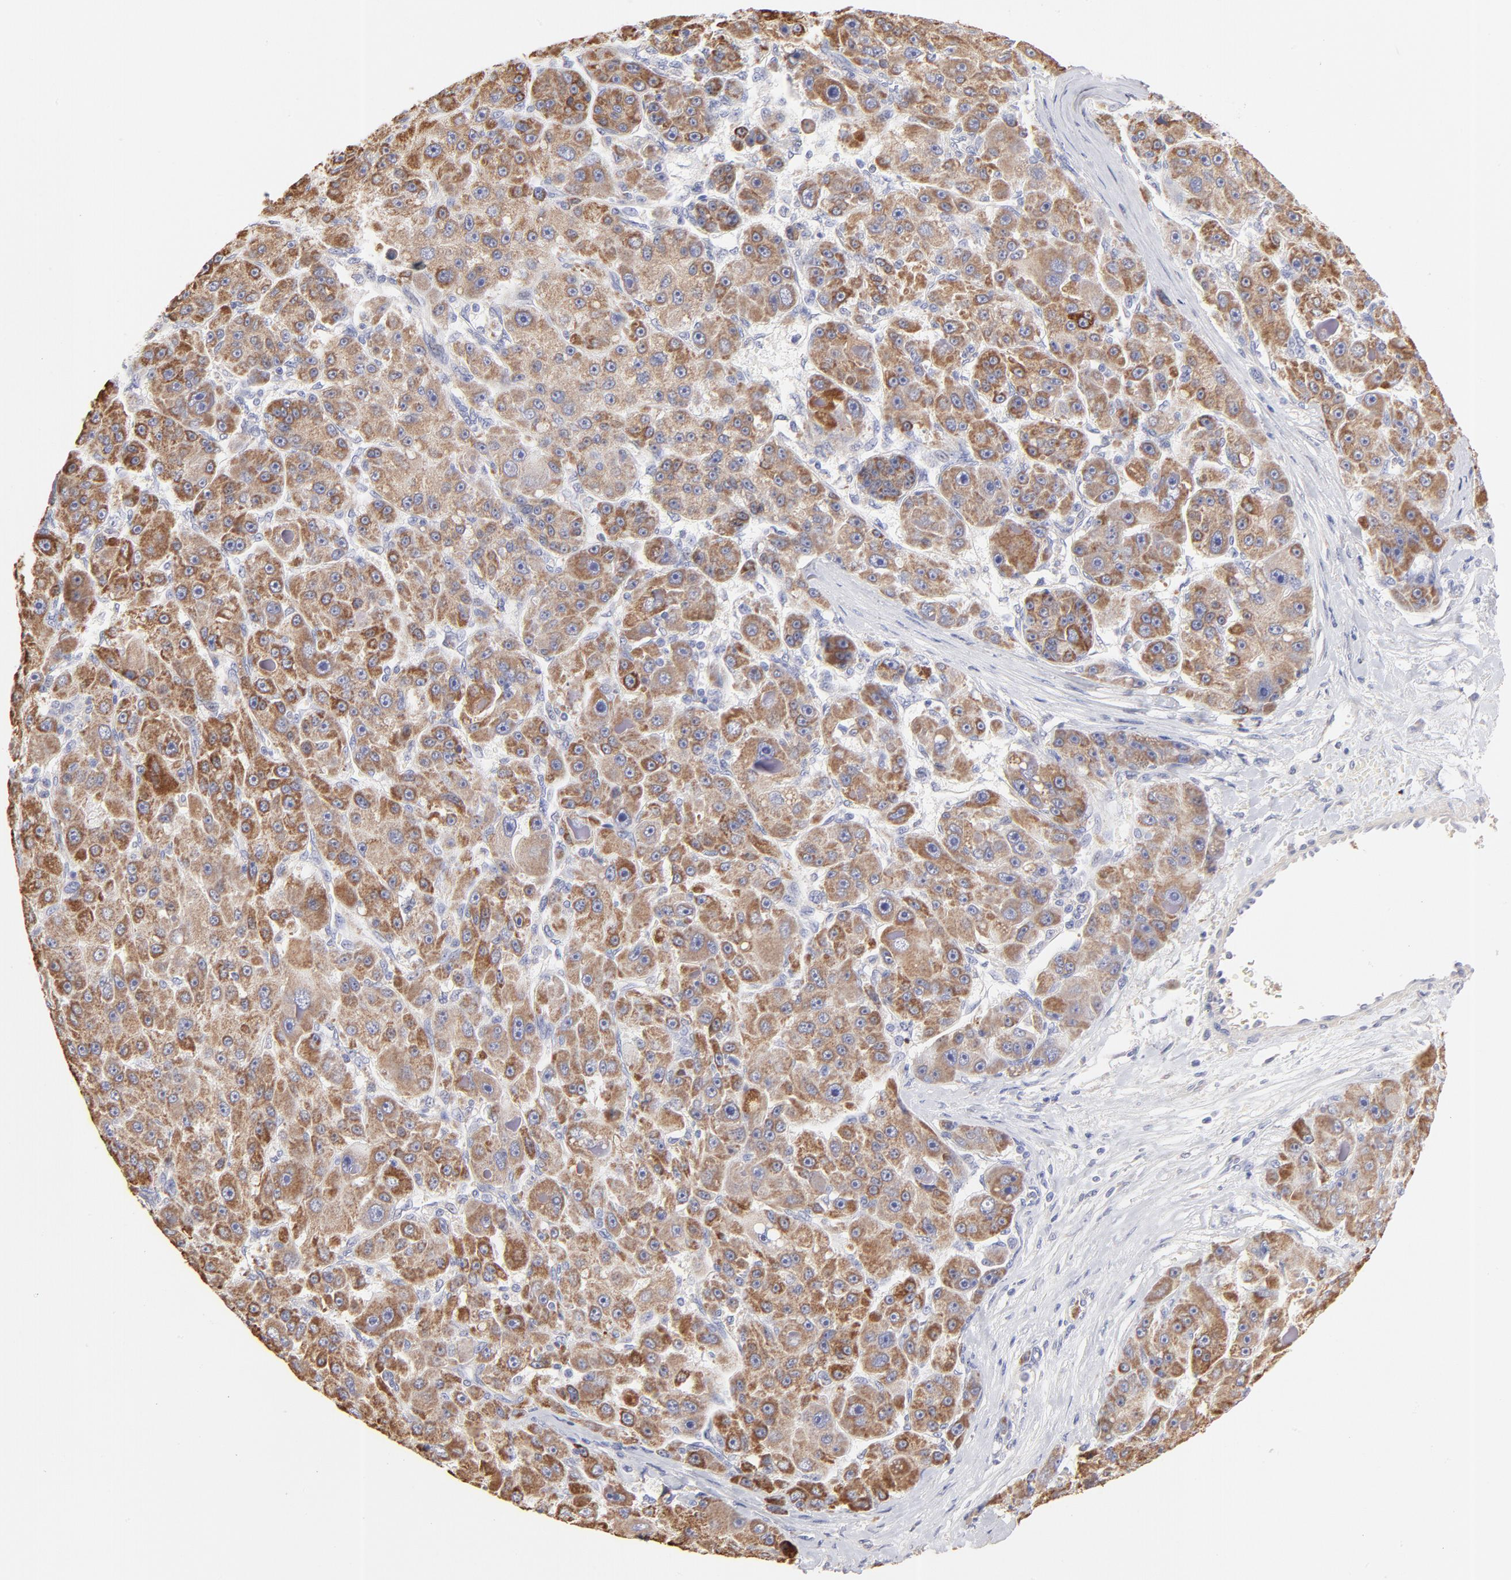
{"staining": {"intensity": "strong", "quantity": ">75%", "location": "cytoplasmic/membranous"}, "tissue": "liver cancer", "cell_type": "Tumor cells", "image_type": "cancer", "snomed": [{"axis": "morphology", "description": "Carcinoma, Hepatocellular, NOS"}, {"axis": "topography", "description": "Liver"}], "caption": "Strong cytoplasmic/membranous expression is present in about >75% of tumor cells in liver cancer. The staining is performed using DAB (3,3'-diaminobenzidine) brown chromogen to label protein expression. The nuclei are counter-stained blue using hematoxylin.", "gene": "TST", "patient": {"sex": "male", "age": 76}}